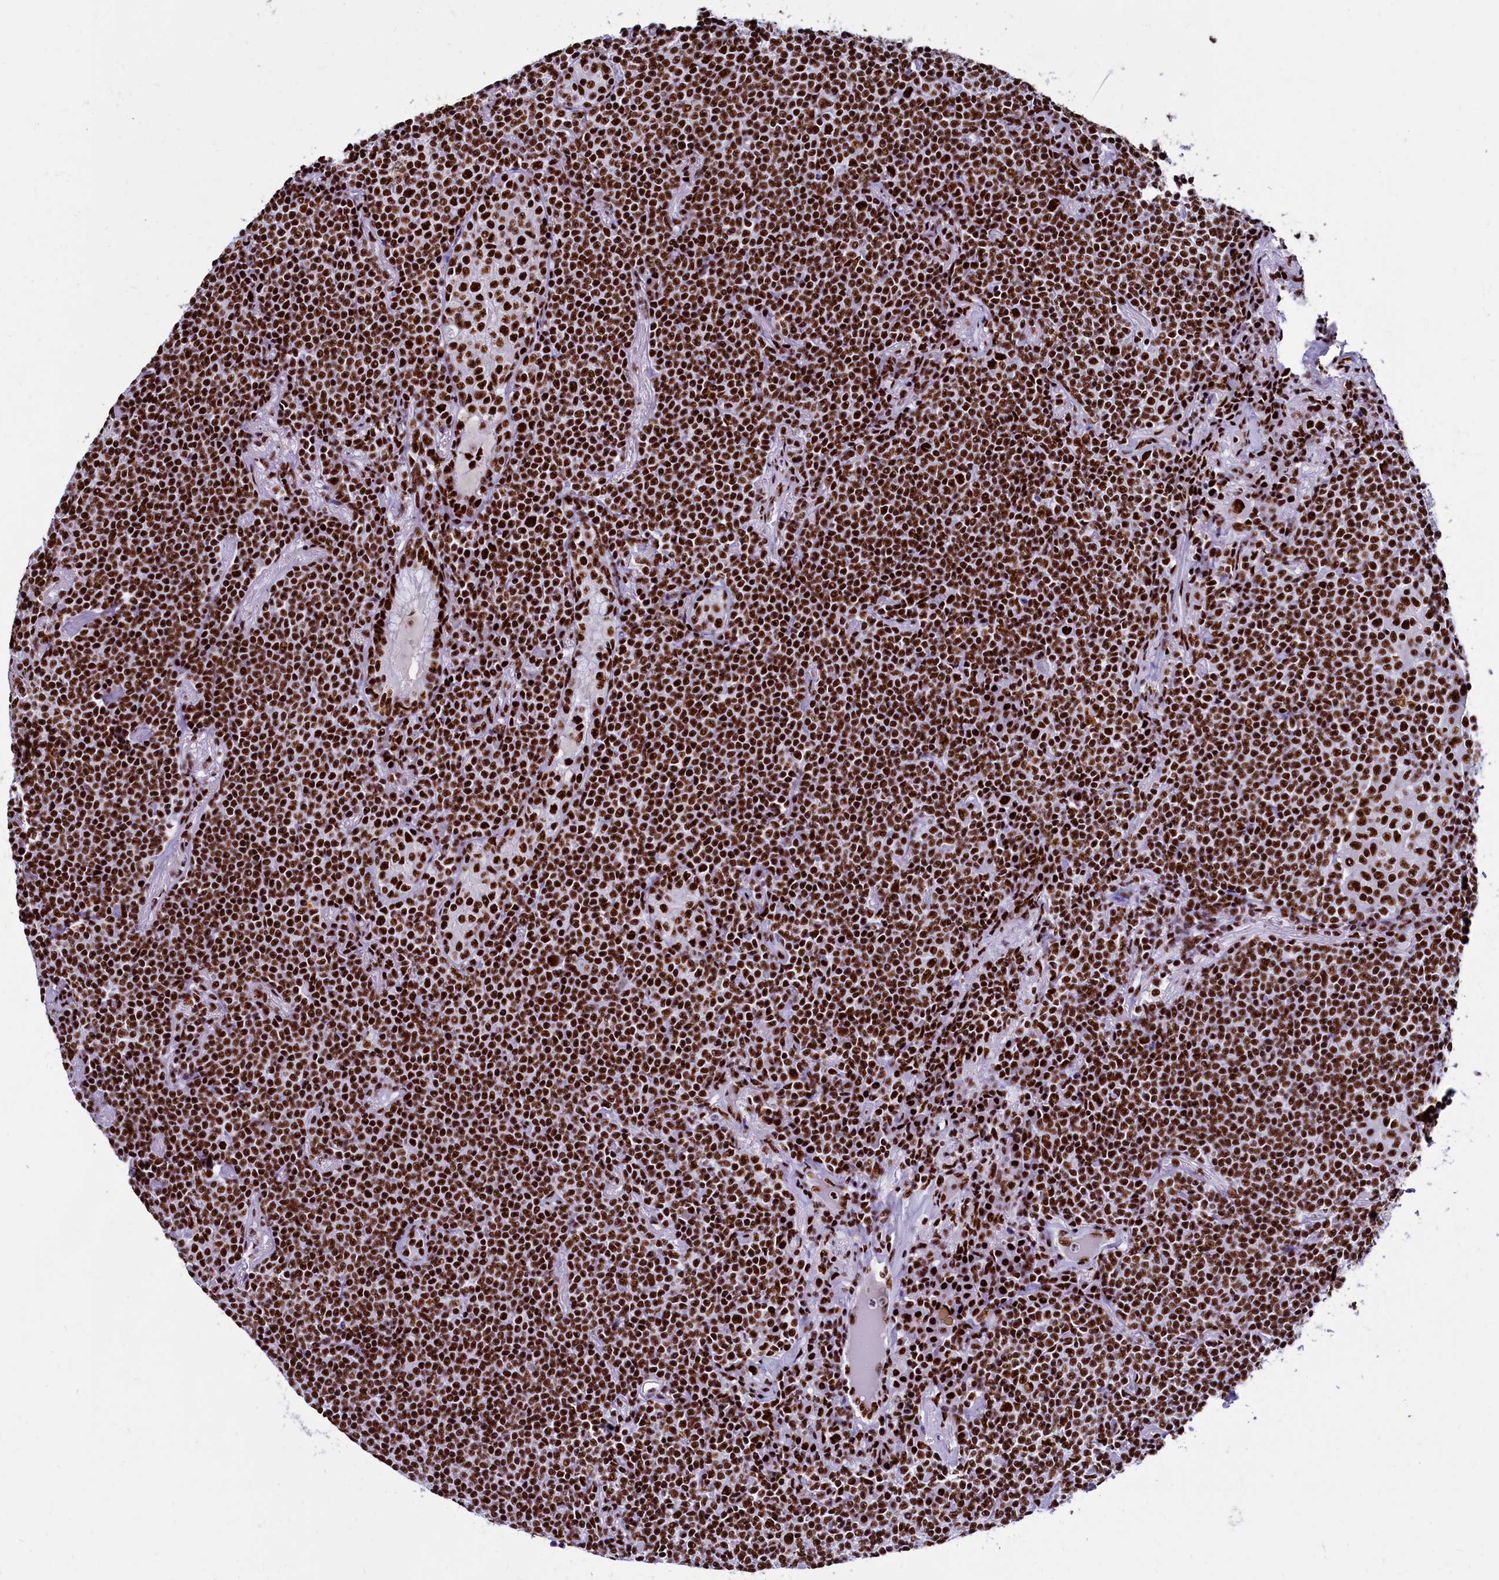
{"staining": {"intensity": "strong", "quantity": ">75%", "location": "nuclear"}, "tissue": "lymphoma", "cell_type": "Tumor cells", "image_type": "cancer", "snomed": [{"axis": "morphology", "description": "Malignant lymphoma, non-Hodgkin's type, Low grade"}, {"axis": "topography", "description": "Lung"}], "caption": "Protein expression analysis of low-grade malignant lymphoma, non-Hodgkin's type displays strong nuclear positivity in approximately >75% of tumor cells.", "gene": "SRRM2", "patient": {"sex": "female", "age": 71}}